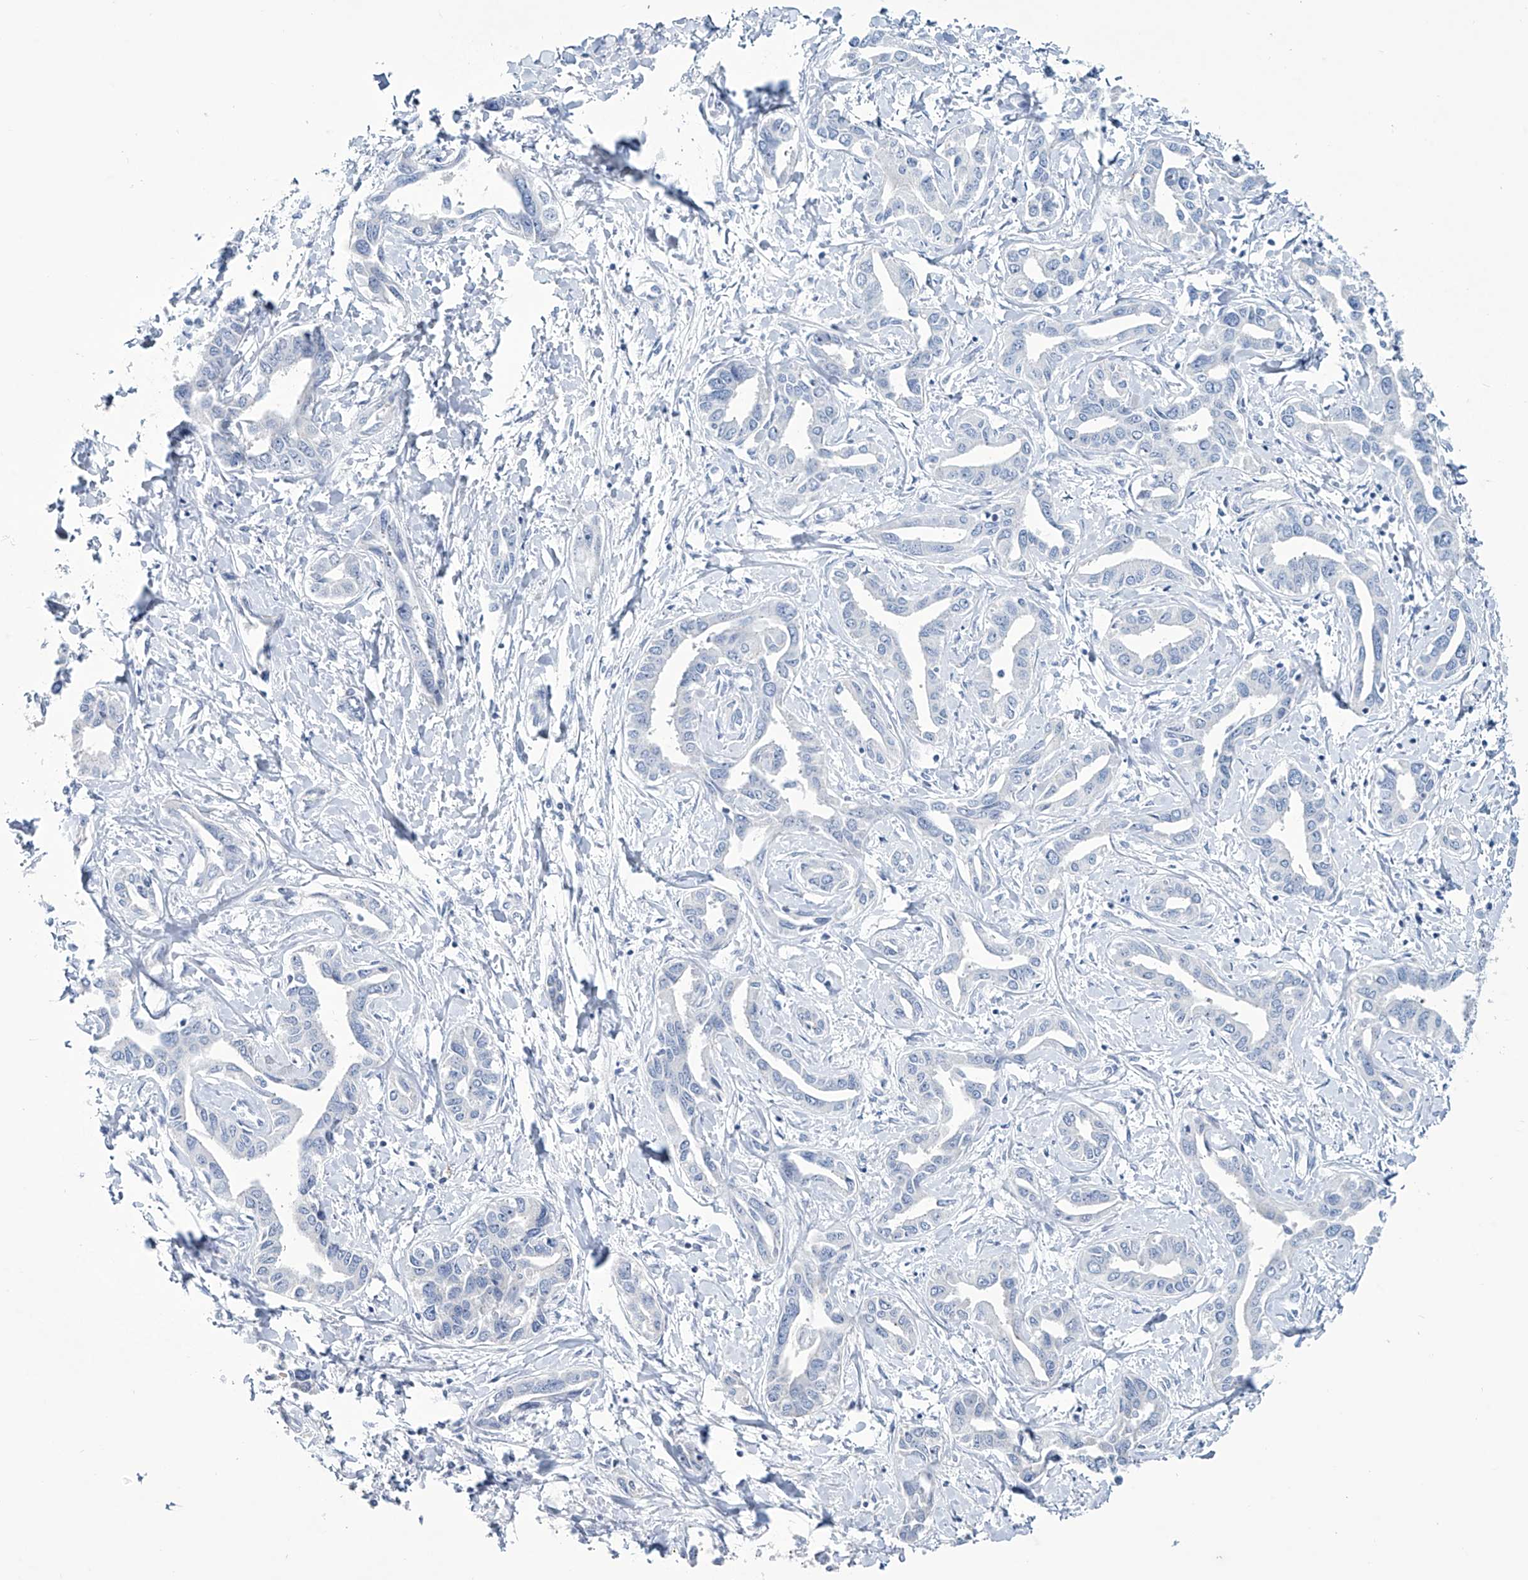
{"staining": {"intensity": "negative", "quantity": "none", "location": "none"}, "tissue": "liver cancer", "cell_type": "Tumor cells", "image_type": "cancer", "snomed": [{"axis": "morphology", "description": "Cholangiocarcinoma"}, {"axis": "topography", "description": "Liver"}], "caption": "Liver cholangiocarcinoma stained for a protein using IHC displays no positivity tumor cells.", "gene": "TRIM60", "patient": {"sex": "male", "age": 59}}